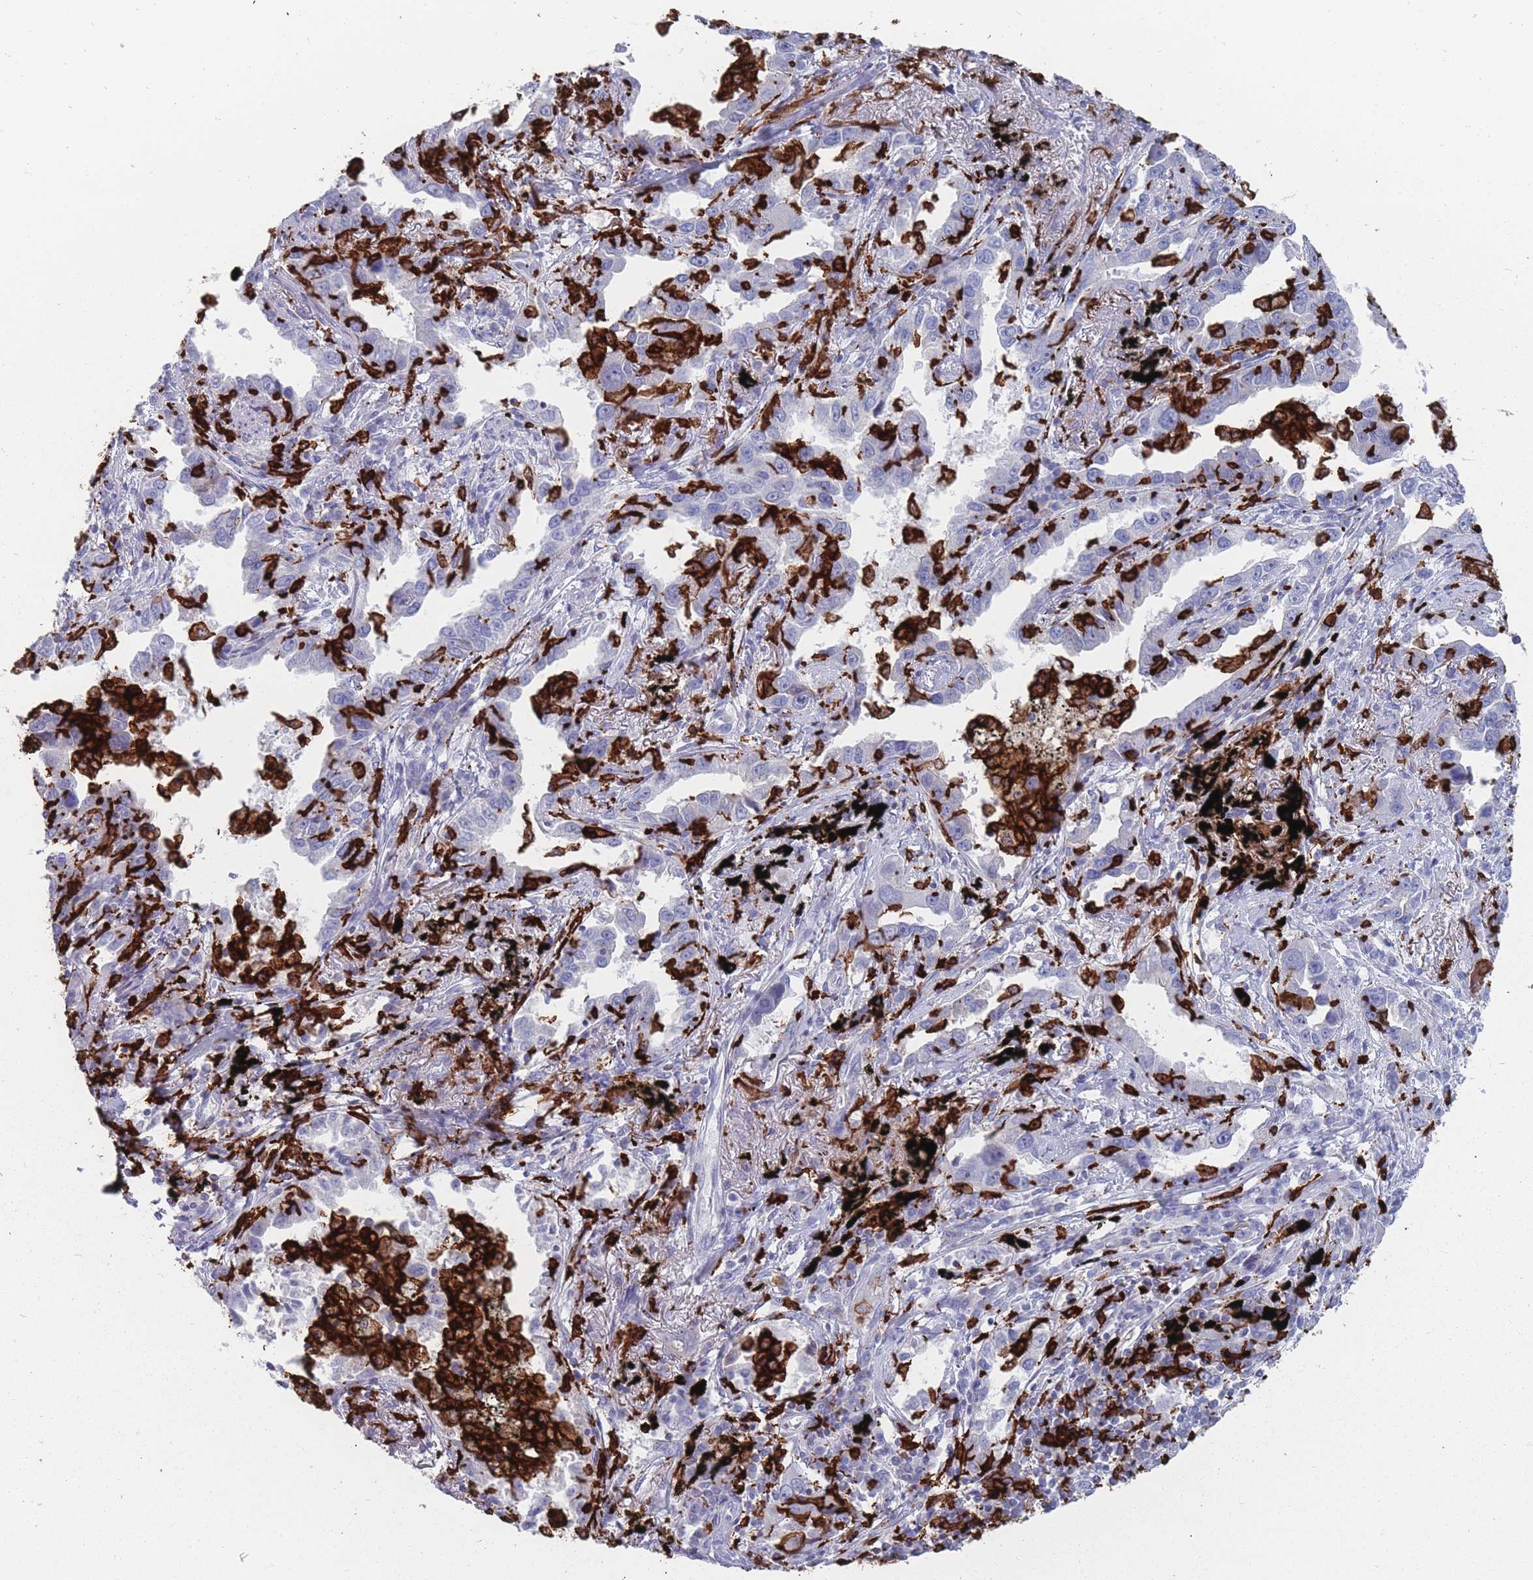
{"staining": {"intensity": "negative", "quantity": "none", "location": "none"}, "tissue": "lung cancer", "cell_type": "Tumor cells", "image_type": "cancer", "snomed": [{"axis": "morphology", "description": "Adenocarcinoma, NOS"}, {"axis": "topography", "description": "Lung"}], "caption": "Lung cancer was stained to show a protein in brown. There is no significant expression in tumor cells.", "gene": "AIF1", "patient": {"sex": "male", "age": 67}}